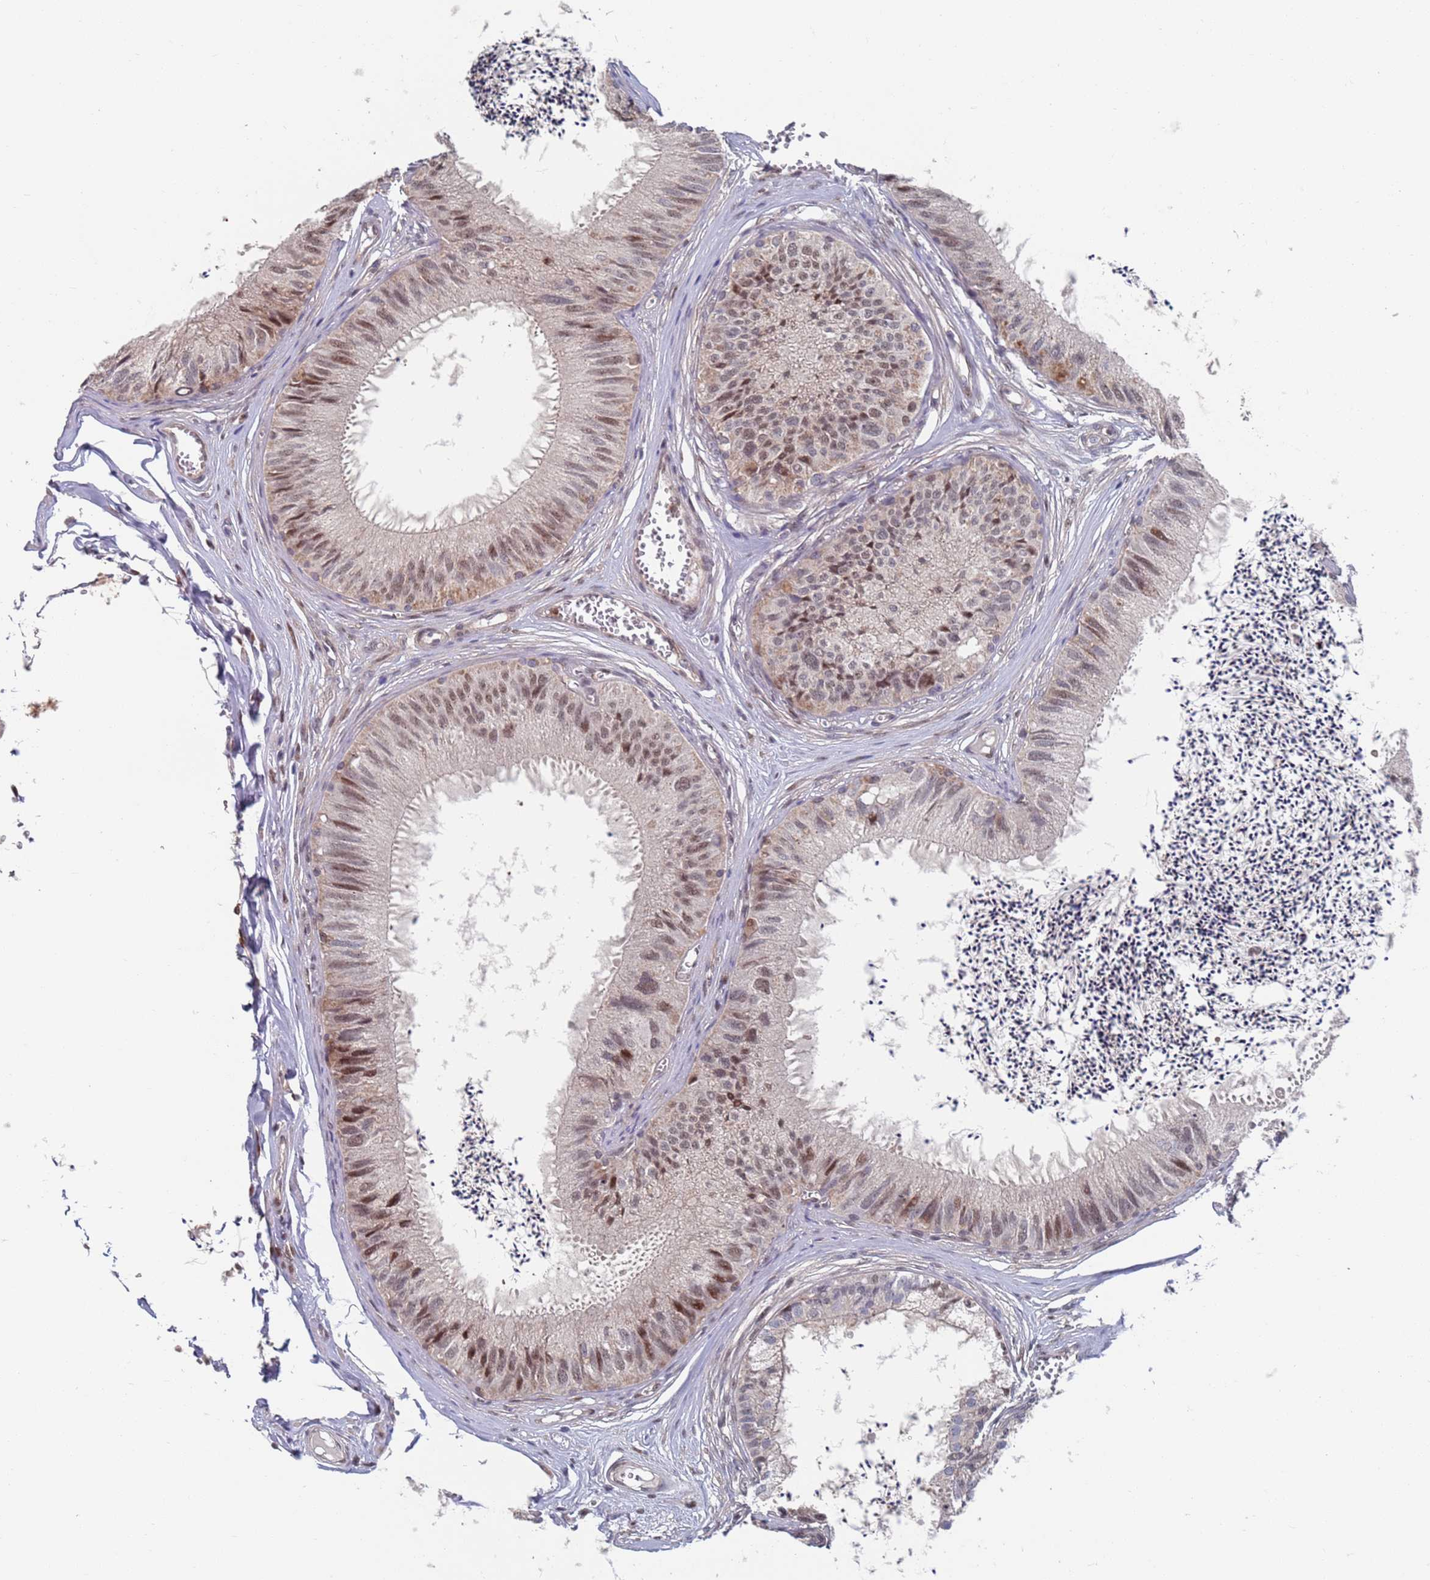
{"staining": {"intensity": "weak", "quantity": "25%-75%", "location": "nuclear"}, "tissue": "epididymis", "cell_type": "Glandular cells", "image_type": "normal", "snomed": [{"axis": "morphology", "description": "Normal tissue, NOS"}, {"axis": "topography", "description": "Epididymis"}], "caption": "High-magnification brightfield microscopy of normal epididymis stained with DAB (brown) and counterstained with hematoxylin (blue). glandular cells exhibit weak nuclear positivity is present in approximately25%-75% of cells.", "gene": "RPP25", "patient": {"sex": "male", "age": 79}}